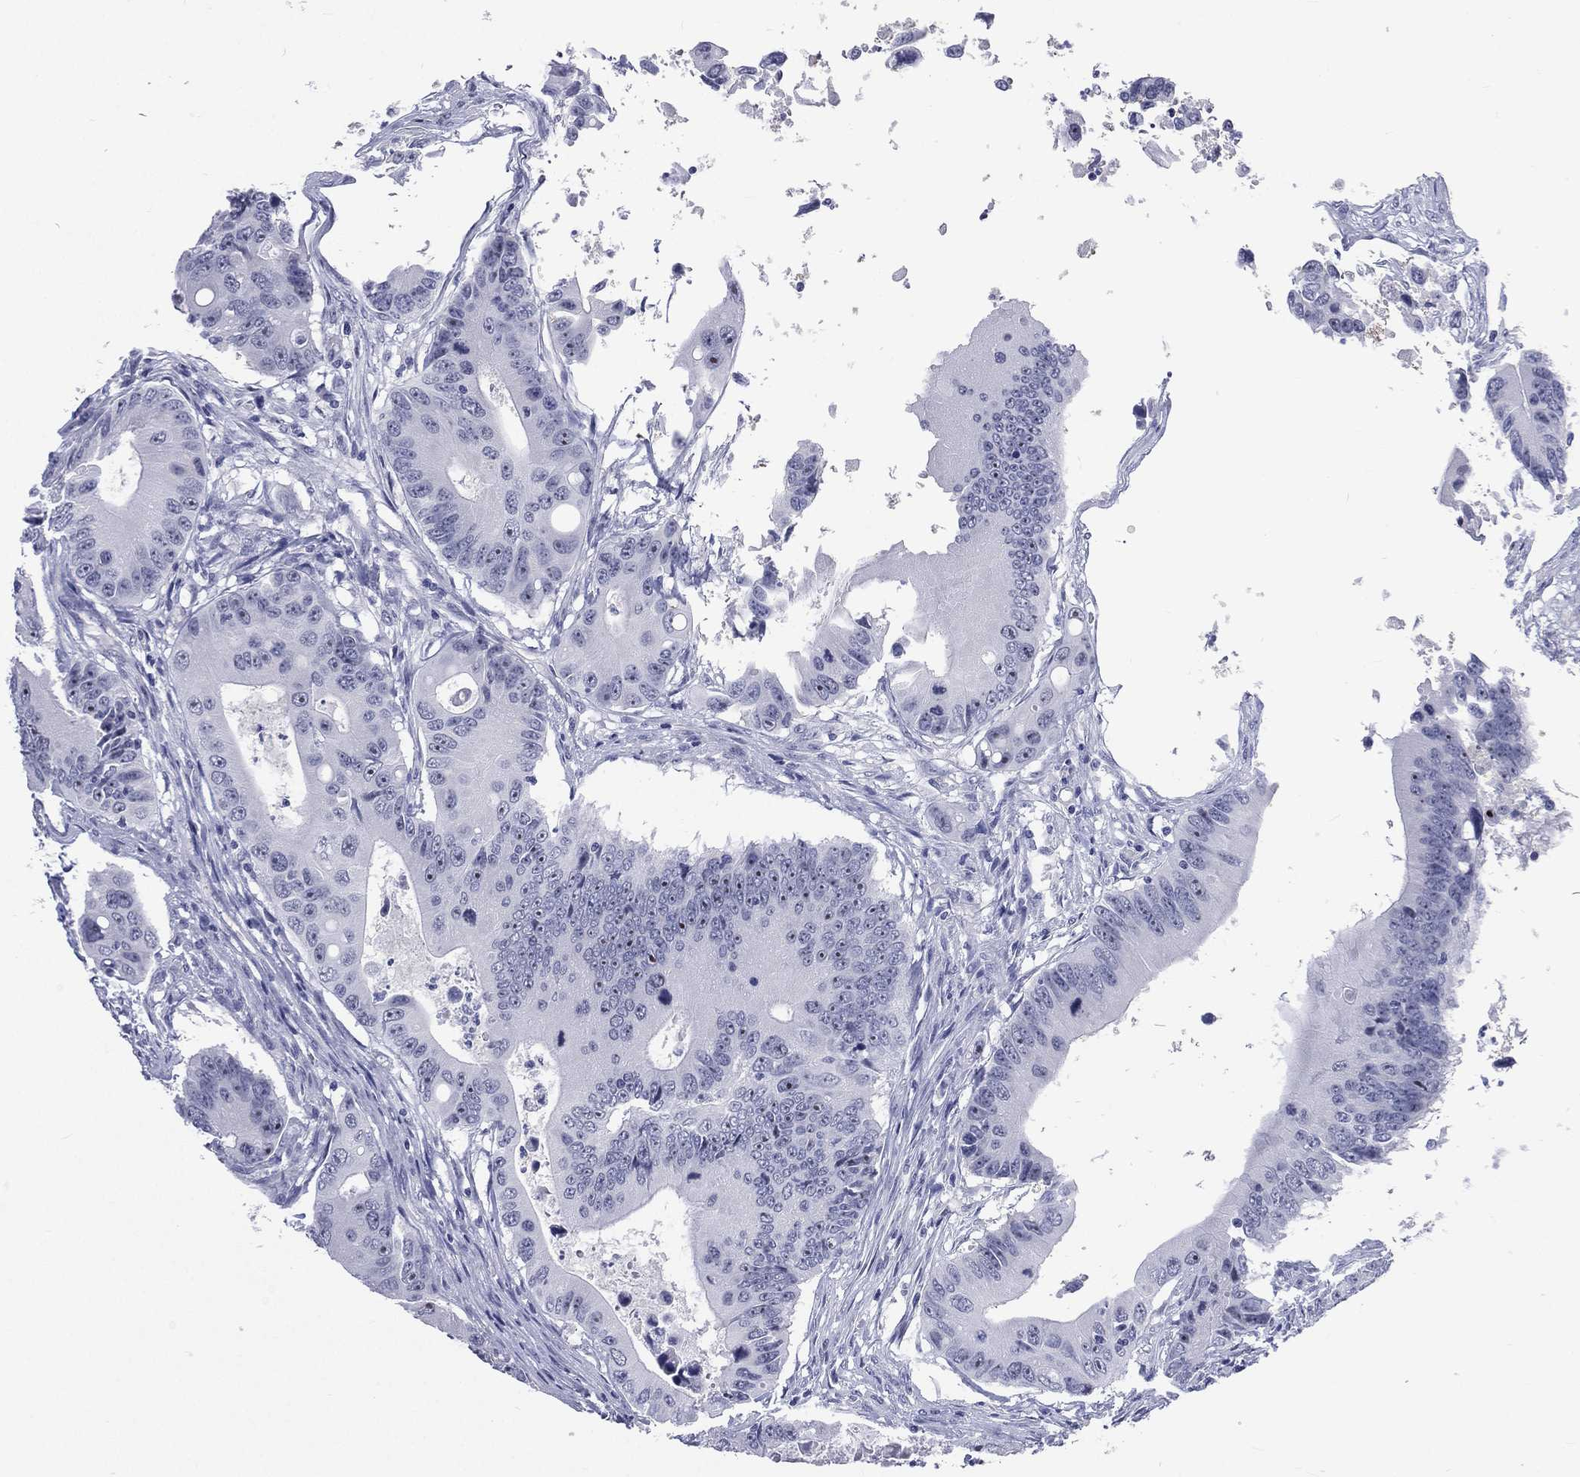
{"staining": {"intensity": "negative", "quantity": "none", "location": "none"}, "tissue": "colorectal cancer", "cell_type": "Tumor cells", "image_type": "cancer", "snomed": [{"axis": "morphology", "description": "Adenocarcinoma, NOS"}, {"axis": "topography", "description": "Colon"}], "caption": "Human colorectal cancer (adenocarcinoma) stained for a protein using immunohistochemistry demonstrates no staining in tumor cells.", "gene": "SSX1", "patient": {"sex": "female", "age": 90}}